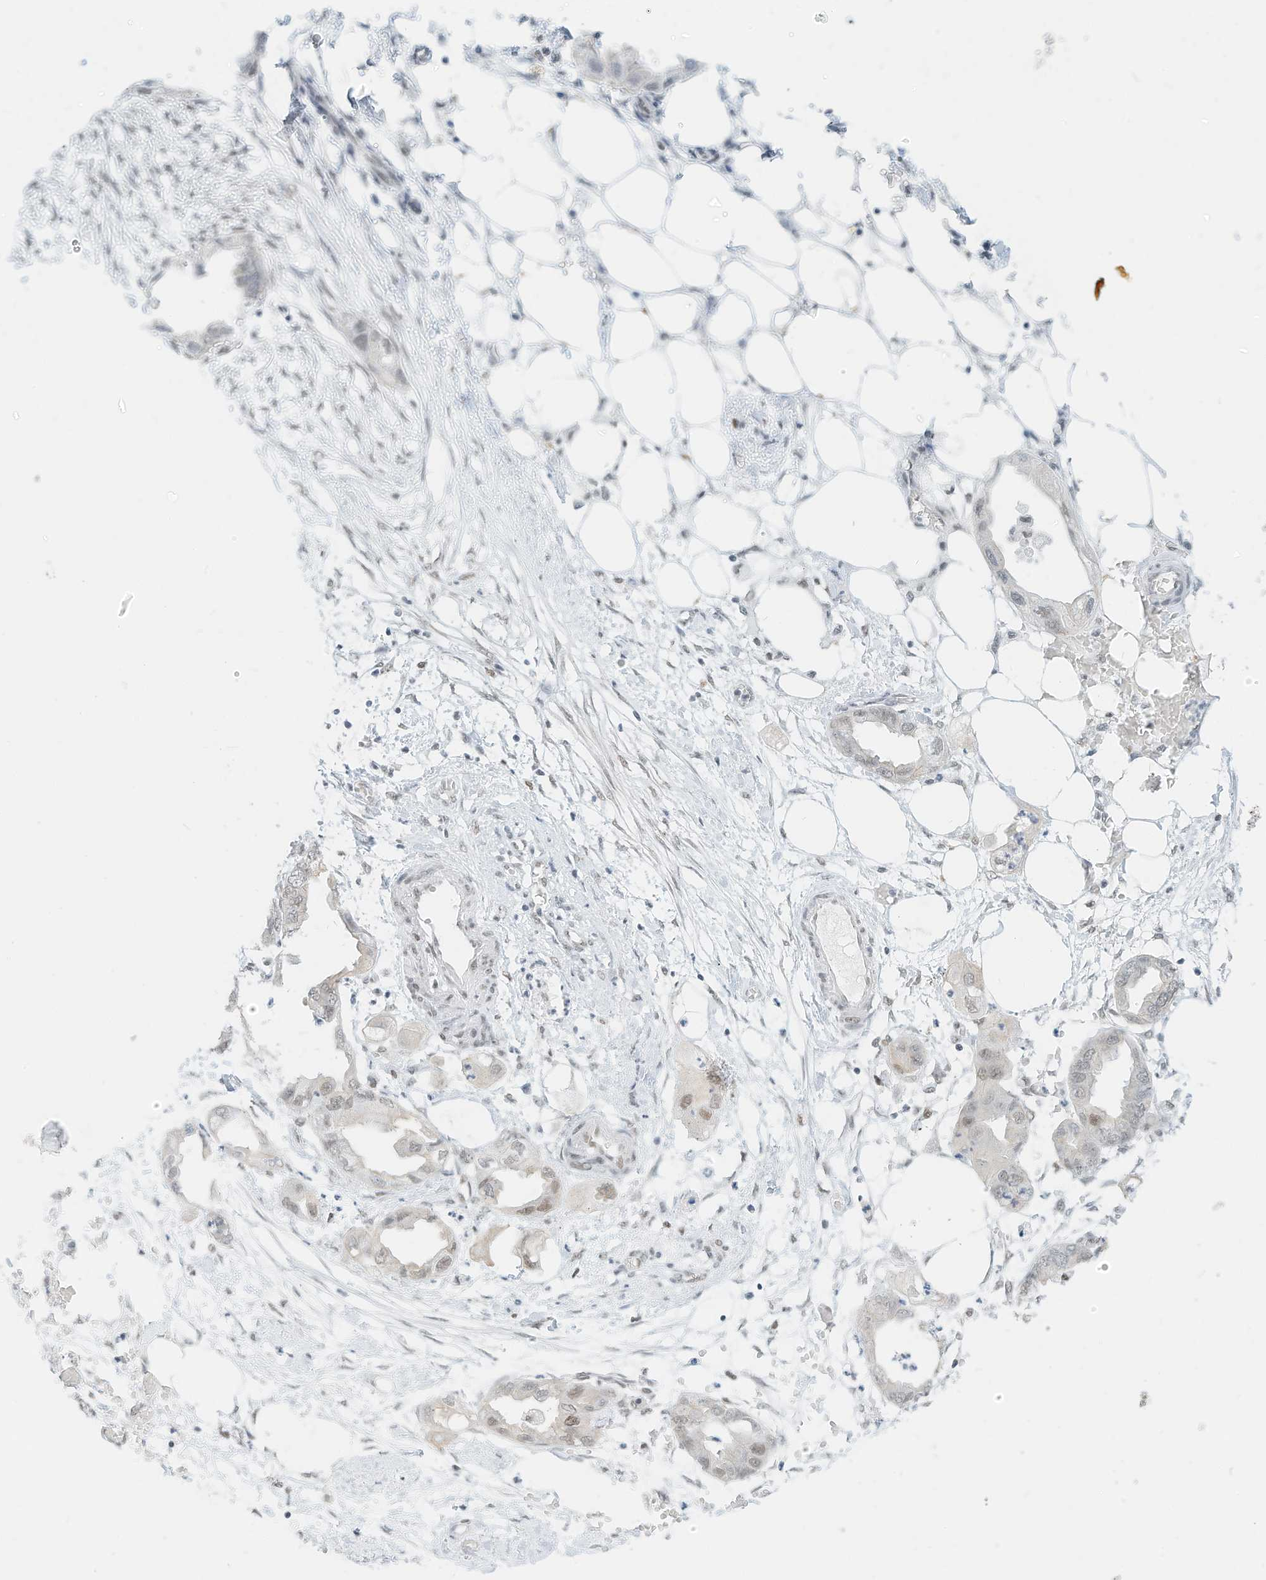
{"staining": {"intensity": "weak", "quantity": "<25%", "location": "nuclear"}, "tissue": "endometrial cancer", "cell_type": "Tumor cells", "image_type": "cancer", "snomed": [{"axis": "morphology", "description": "Adenocarcinoma, NOS"}, {"axis": "morphology", "description": "Adenocarcinoma, metastatic, NOS"}, {"axis": "topography", "description": "Adipose tissue"}, {"axis": "topography", "description": "Endometrium"}], "caption": "High magnification brightfield microscopy of endometrial cancer stained with DAB (brown) and counterstained with hematoxylin (blue): tumor cells show no significant expression.", "gene": "SMARCA2", "patient": {"sex": "female", "age": 67}}